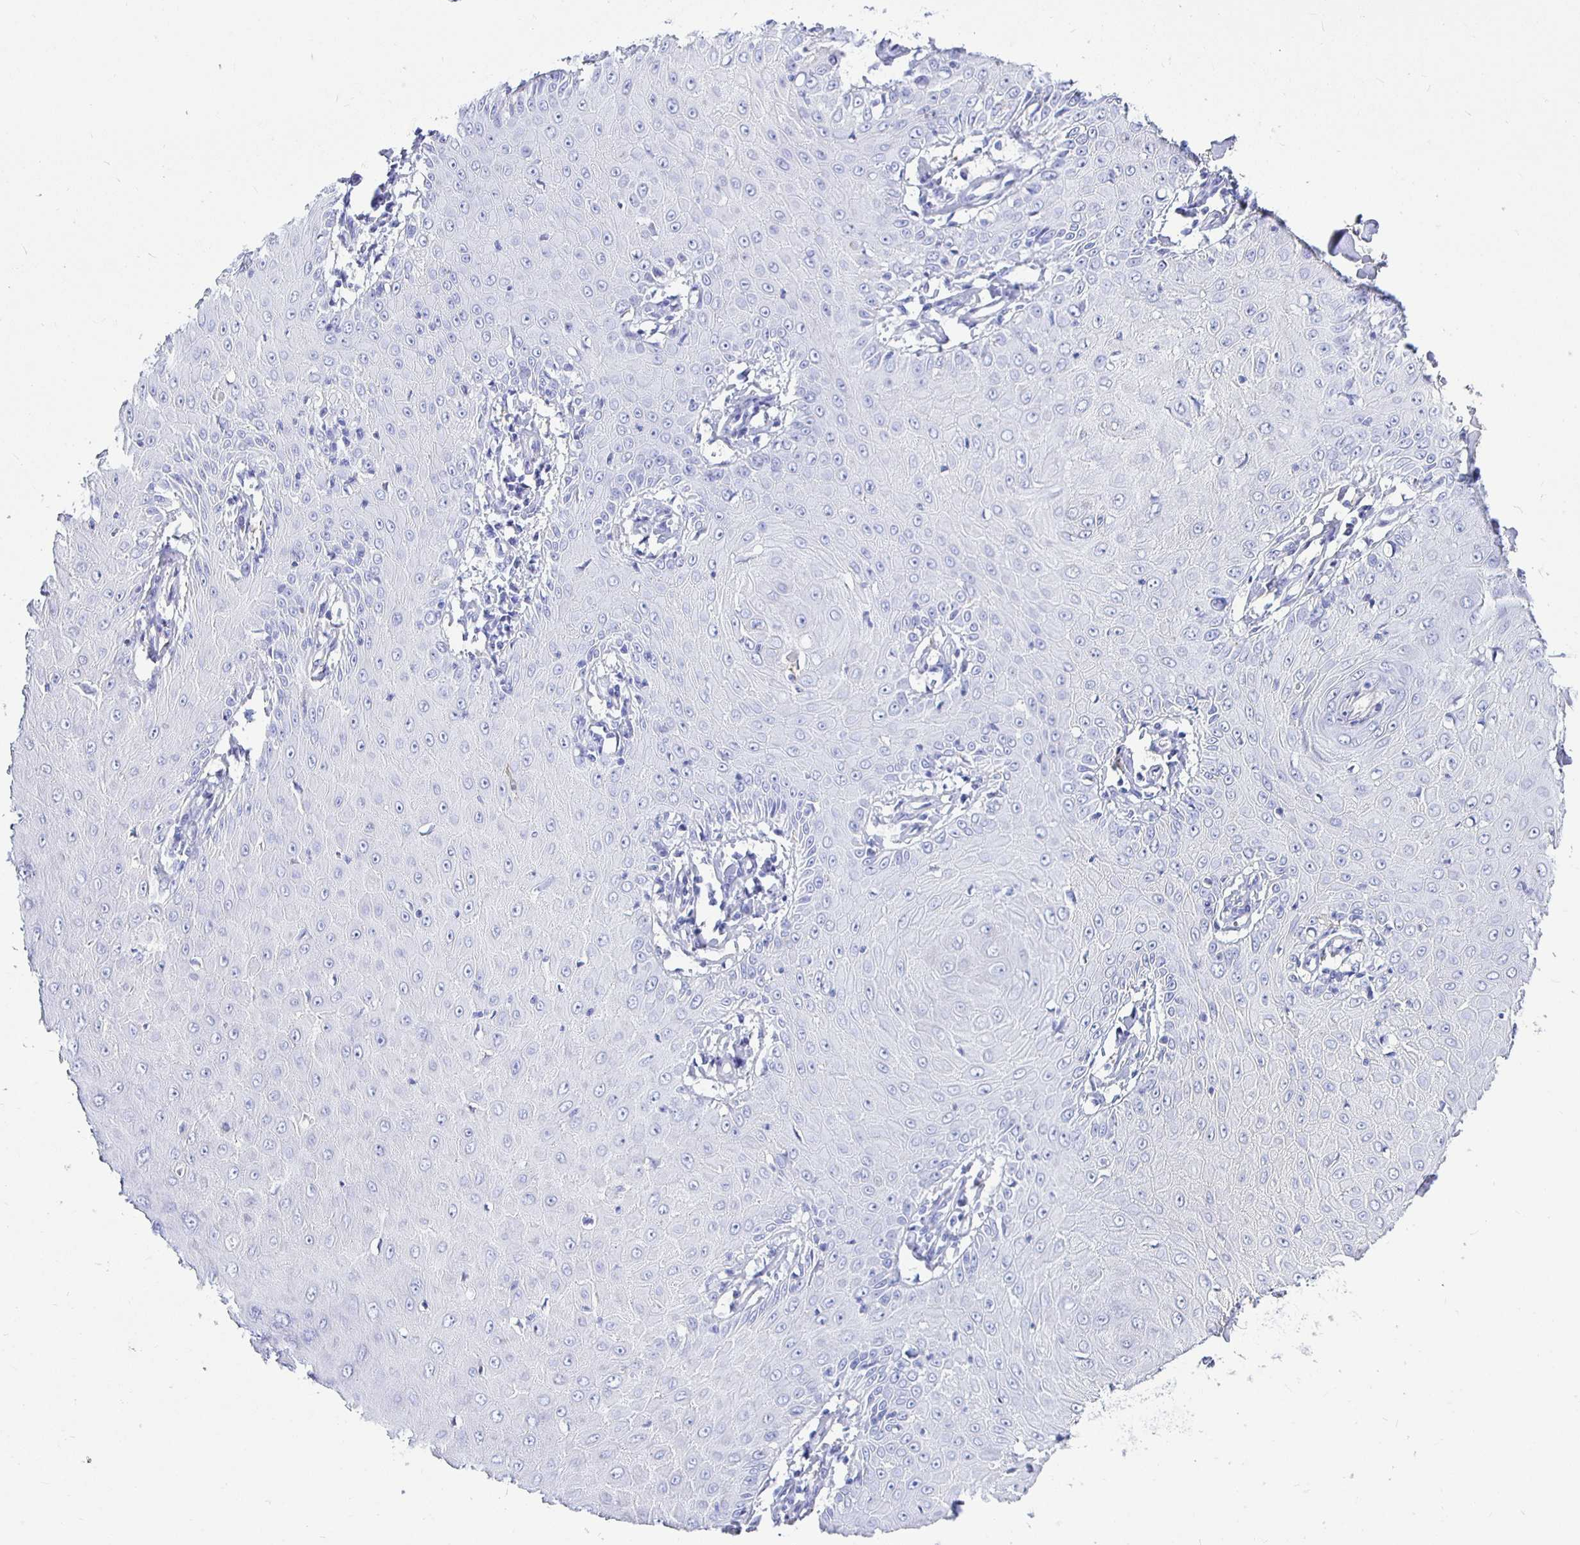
{"staining": {"intensity": "negative", "quantity": "none", "location": "none"}, "tissue": "skin cancer", "cell_type": "Tumor cells", "image_type": "cancer", "snomed": [{"axis": "morphology", "description": "Squamous cell carcinoma, NOS"}, {"axis": "topography", "description": "Skin"}], "caption": "Tumor cells are negative for brown protein staining in skin cancer.", "gene": "UMOD", "patient": {"sex": "male", "age": 70}}